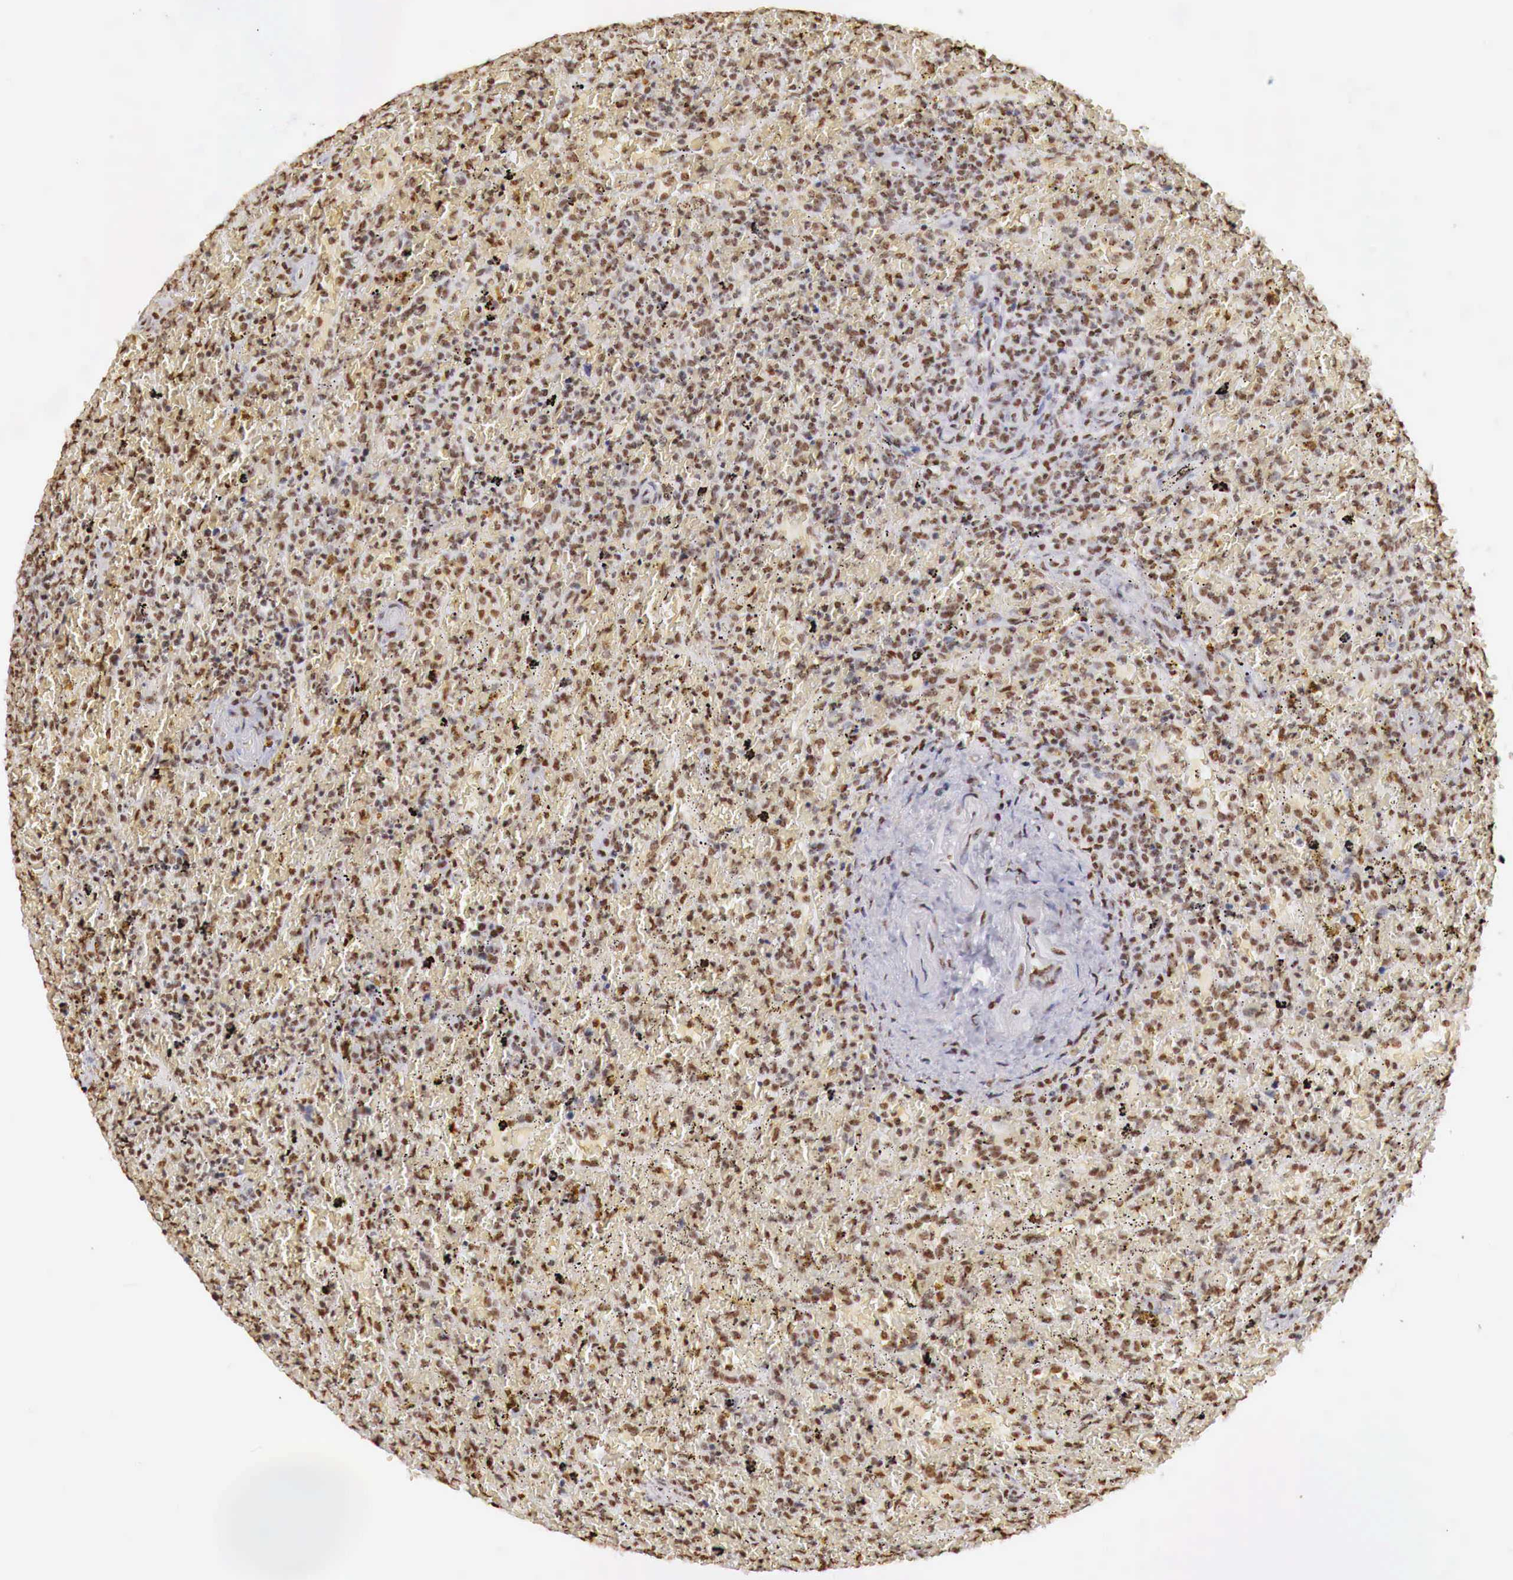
{"staining": {"intensity": "strong", "quantity": ">75%", "location": "nuclear"}, "tissue": "lymphoma", "cell_type": "Tumor cells", "image_type": "cancer", "snomed": [{"axis": "morphology", "description": "Malignant lymphoma, non-Hodgkin's type, High grade"}, {"axis": "topography", "description": "Spleen"}, {"axis": "topography", "description": "Lymph node"}], "caption": "Brown immunohistochemical staining in human lymphoma displays strong nuclear positivity in about >75% of tumor cells. The staining was performed using DAB, with brown indicating positive protein expression. Nuclei are stained blue with hematoxylin.", "gene": "DKC1", "patient": {"sex": "female", "age": 70}}